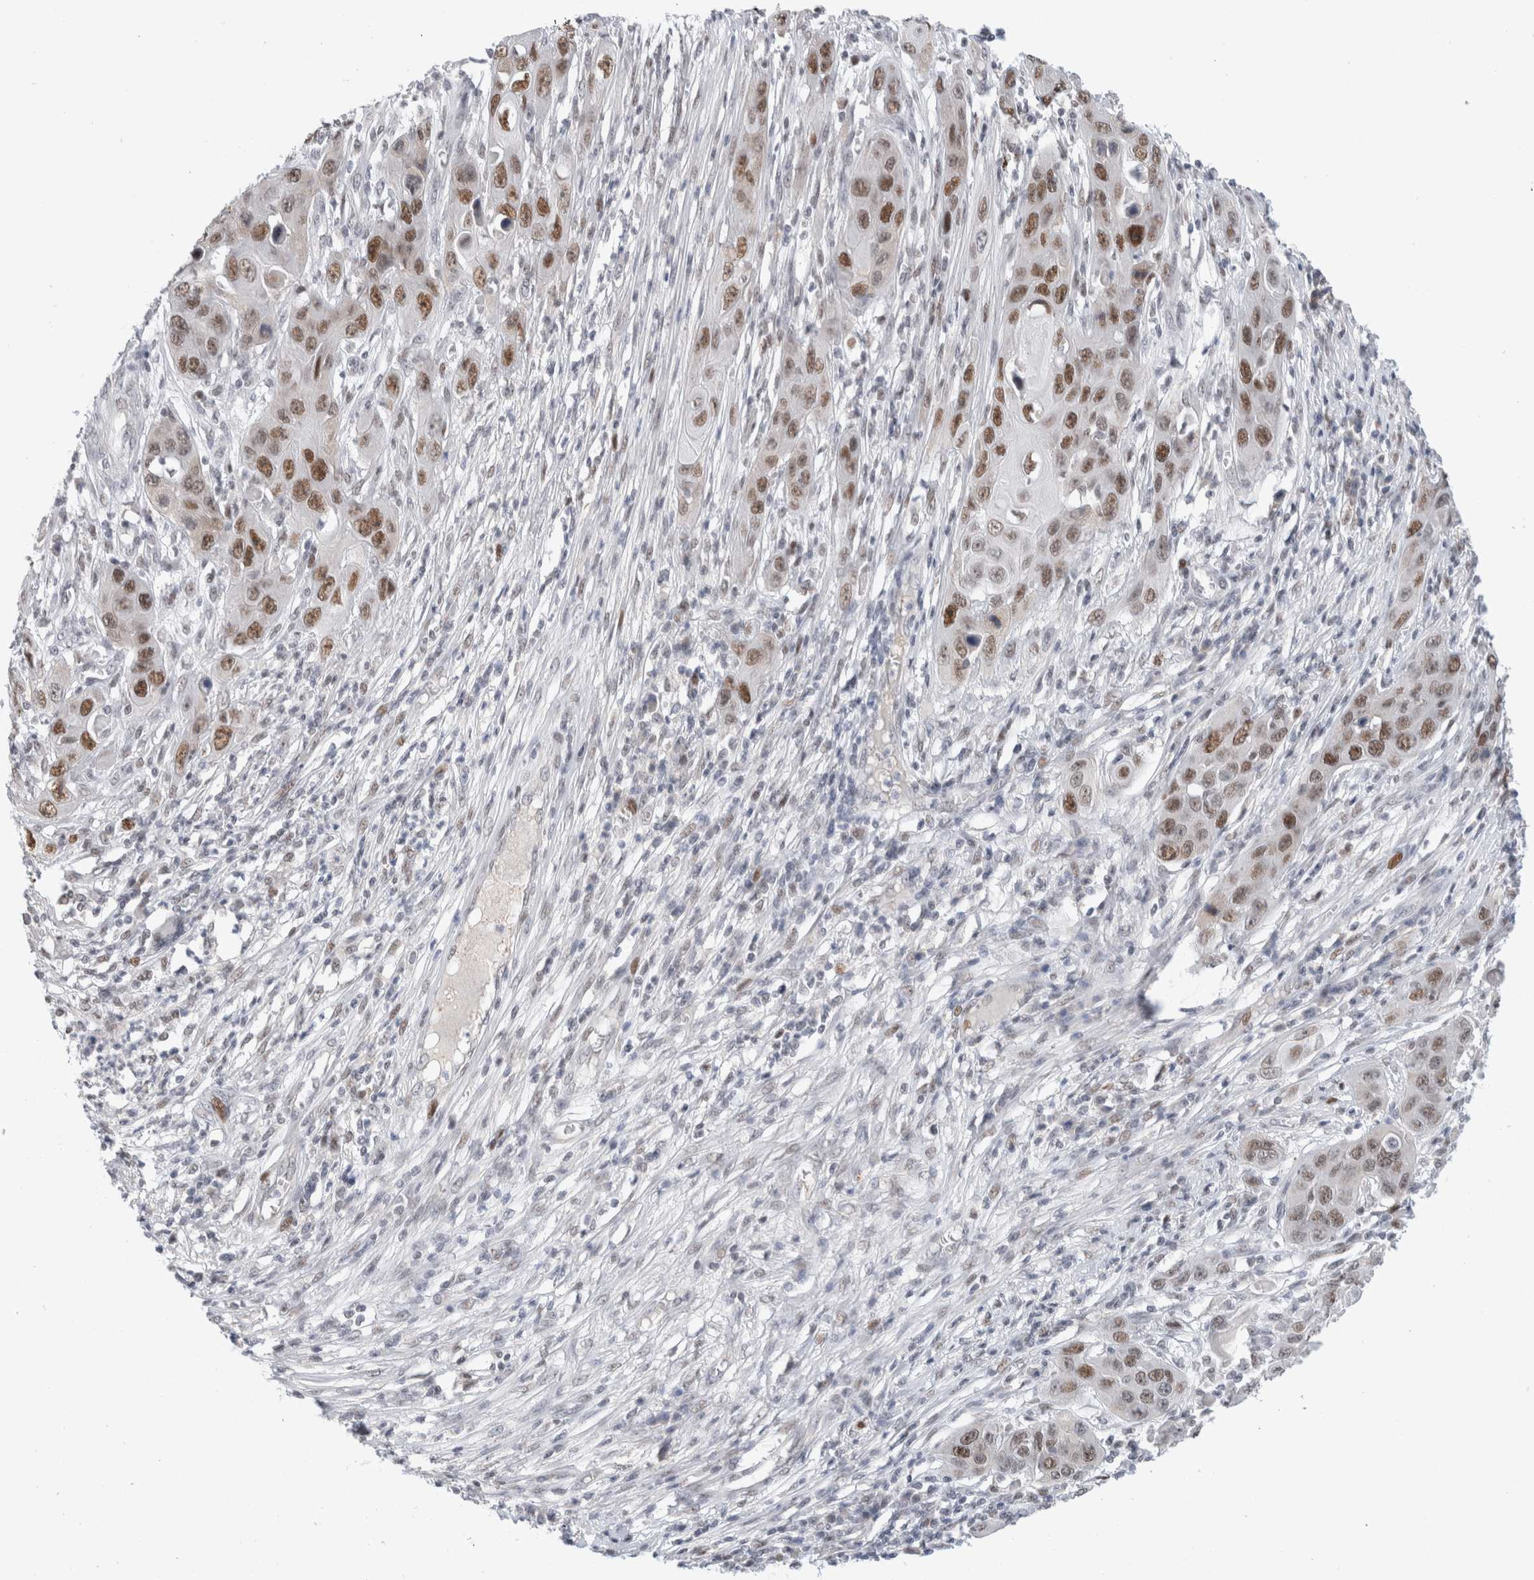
{"staining": {"intensity": "moderate", "quantity": ">75%", "location": "nuclear"}, "tissue": "skin cancer", "cell_type": "Tumor cells", "image_type": "cancer", "snomed": [{"axis": "morphology", "description": "Squamous cell carcinoma, NOS"}, {"axis": "topography", "description": "Skin"}], "caption": "Squamous cell carcinoma (skin) was stained to show a protein in brown. There is medium levels of moderate nuclear positivity in about >75% of tumor cells.", "gene": "KNL1", "patient": {"sex": "male", "age": 55}}